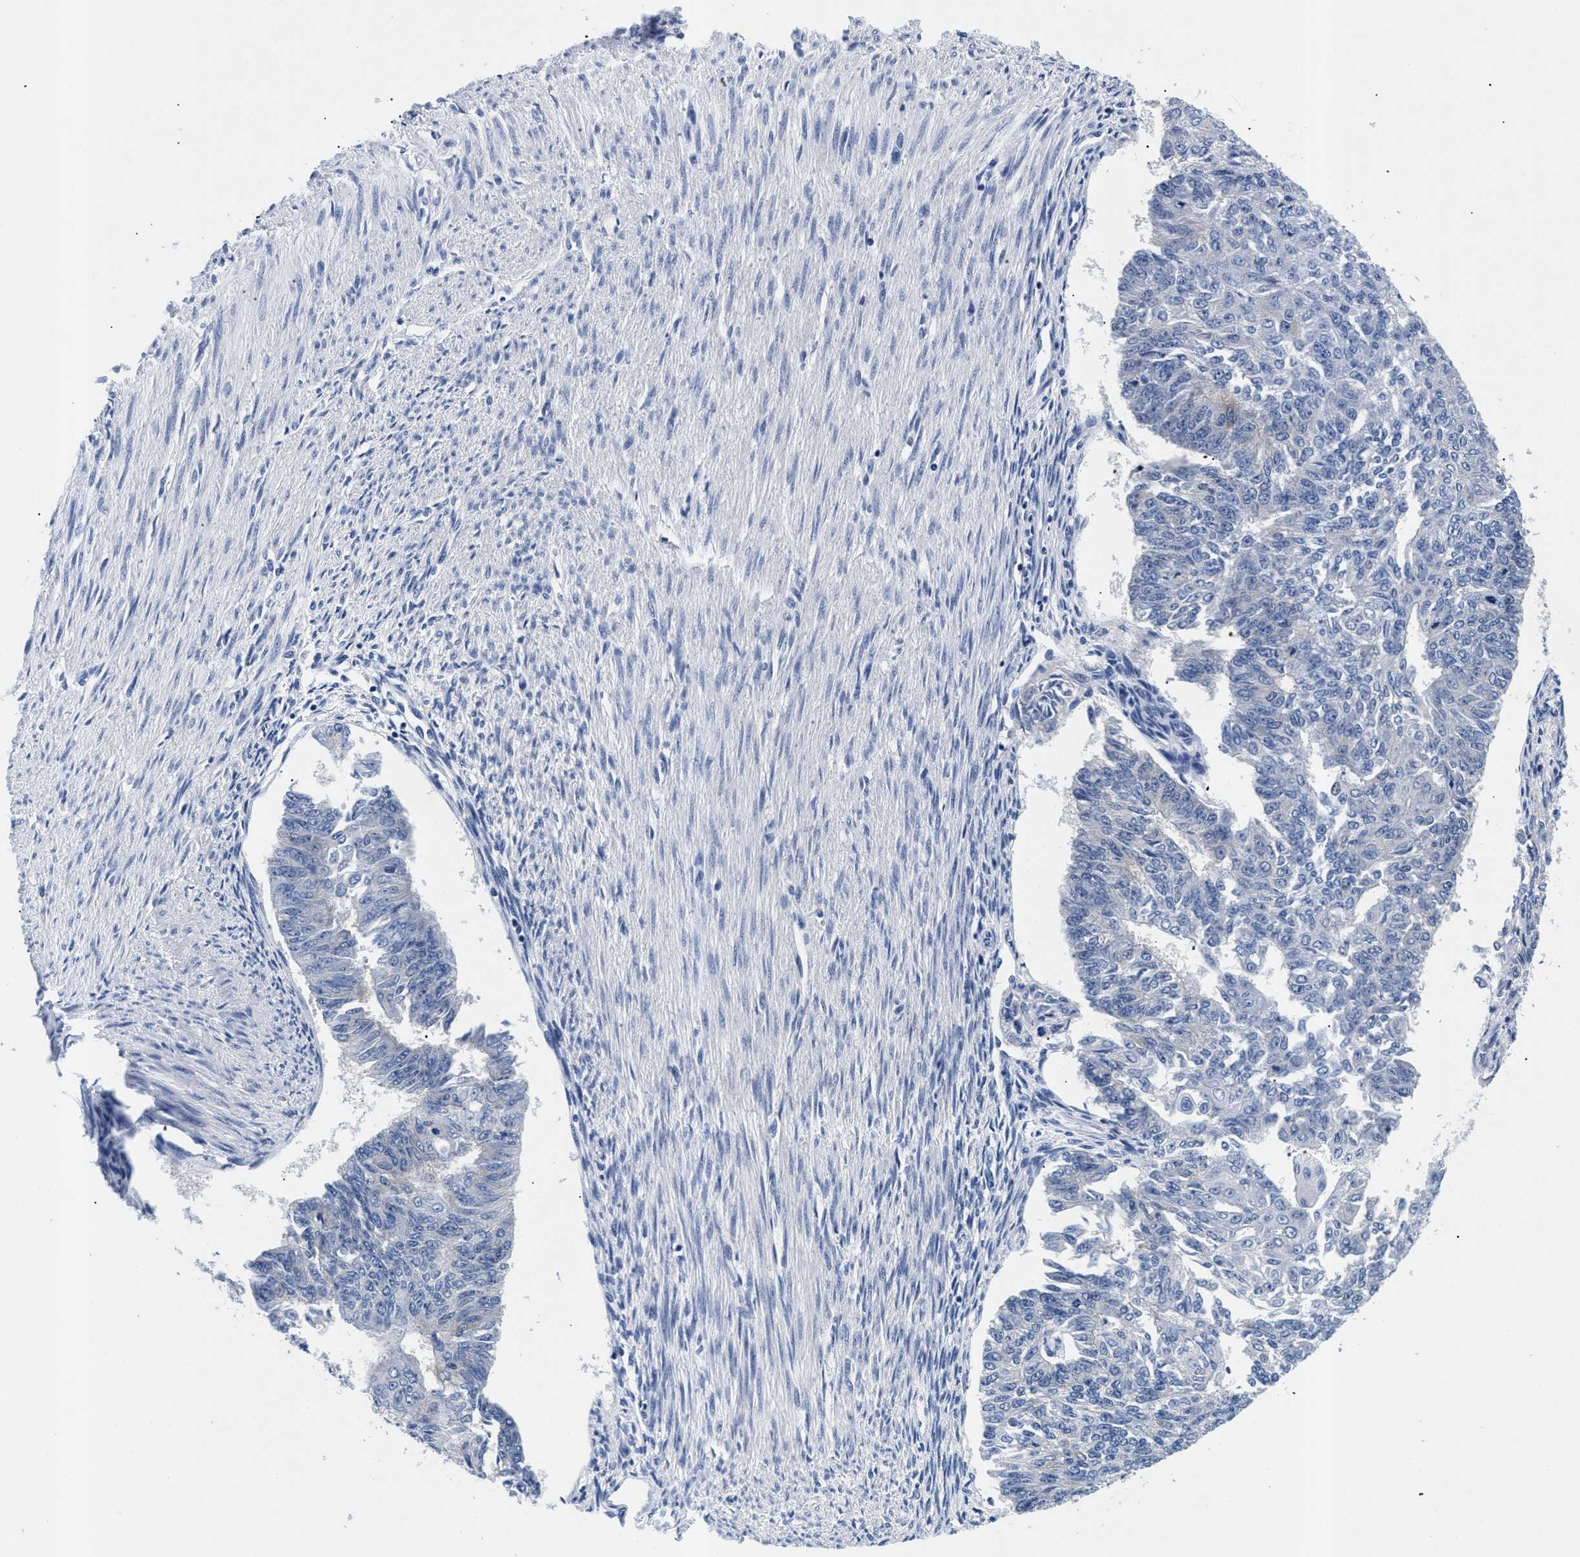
{"staining": {"intensity": "negative", "quantity": "none", "location": "none"}, "tissue": "endometrial cancer", "cell_type": "Tumor cells", "image_type": "cancer", "snomed": [{"axis": "morphology", "description": "Adenocarcinoma, NOS"}, {"axis": "topography", "description": "Endometrium"}], "caption": "A high-resolution image shows immunohistochemistry (IHC) staining of endometrial cancer, which demonstrates no significant expression in tumor cells. (Stains: DAB immunohistochemistry (IHC) with hematoxylin counter stain, Microscopy: brightfield microscopy at high magnification).", "gene": "MEA1", "patient": {"sex": "female", "age": 32}}